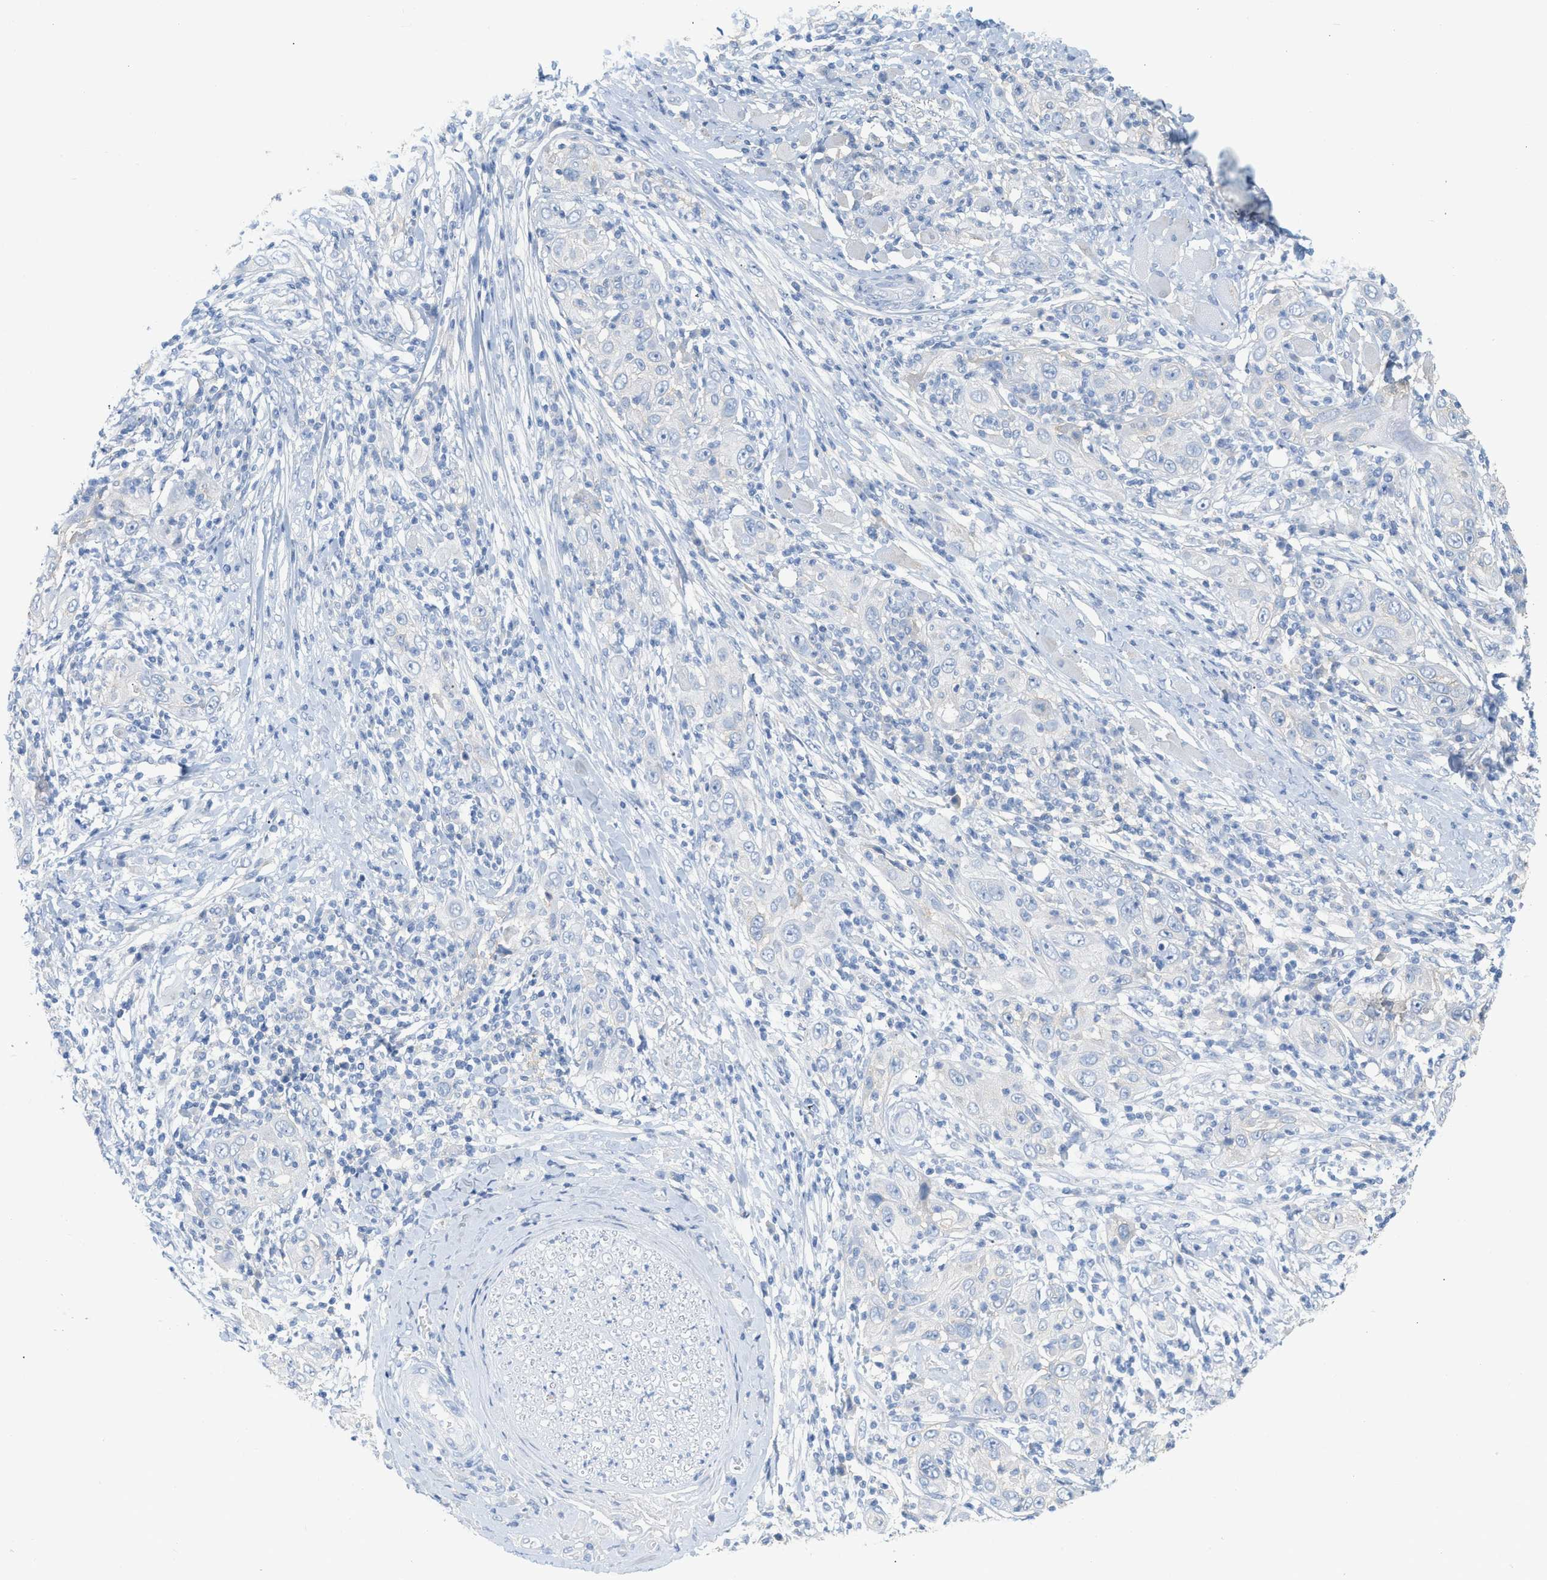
{"staining": {"intensity": "negative", "quantity": "none", "location": "none"}, "tissue": "skin cancer", "cell_type": "Tumor cells", "image_type": "cancer", "snomed": [{"axis": "morphology", "description": "Squamous cell carcinoma, NOS"}, {"axis": "topography", "description": "Skin"}], "caption": "Skin cancer was stained to show a protein in brown. There is no significant expression in tumor cells.", "gene": "PAPPA", "patient": {"sex": "female", "age": 88}}